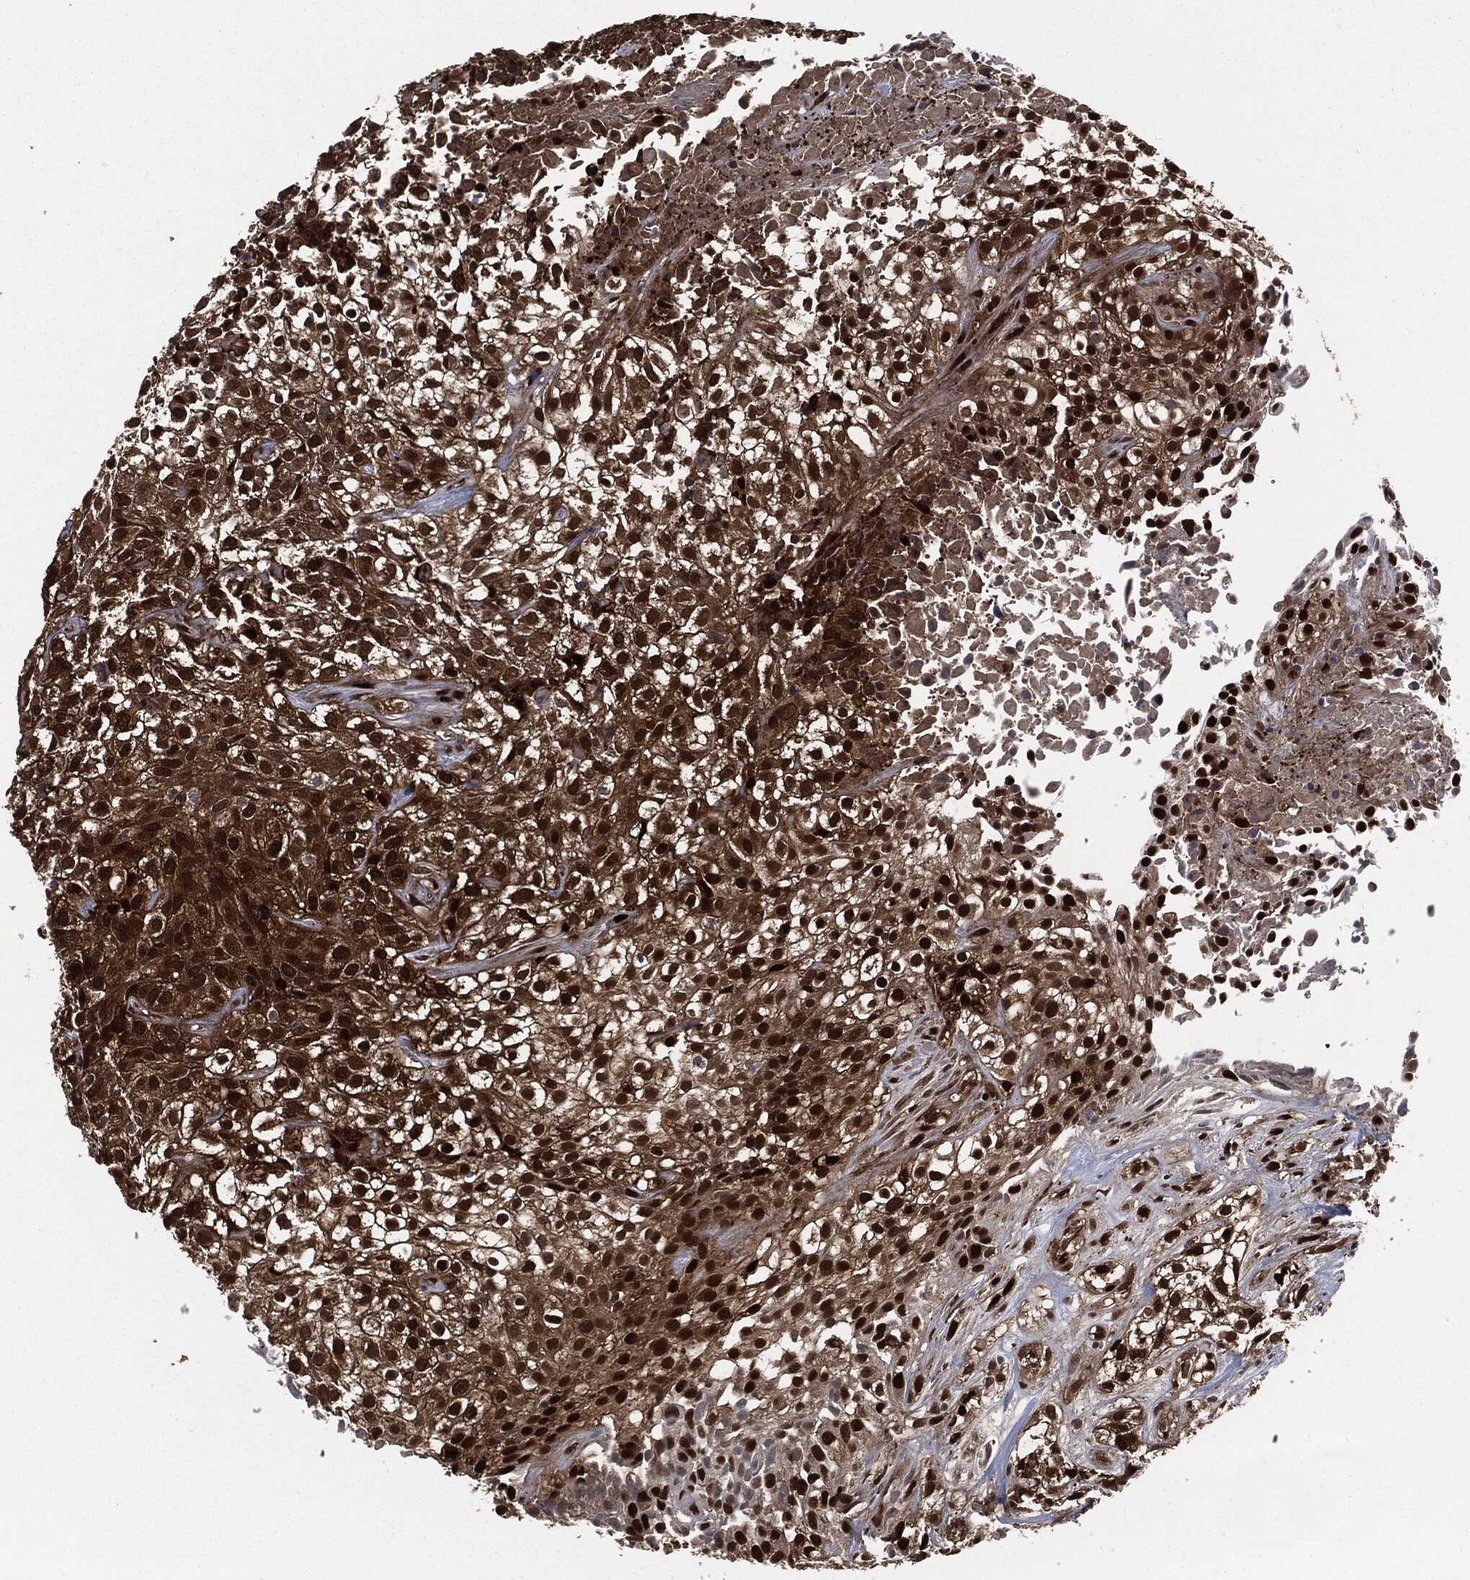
{"staining": {"intensity": "strong", "quantity": ">75%", "location": "nuclear"}, "tissue": "urothelial cancer", "cell_type": "Tumor cells", "image_type": "cancer", "snomed": [{"axis": "morphology", "description": "Urothelial carcinoma, High grade"}, {"axis": "topography", "description": "Urinary bladder"}], "caption": "High-grade urothelial carcinoma was stained to show a protein in brown. There is high levels of strong nuclear staining in about >75% of tumor cells.", "gene": "DCTN1", "patient": {"sex": "male", "age": 56}}